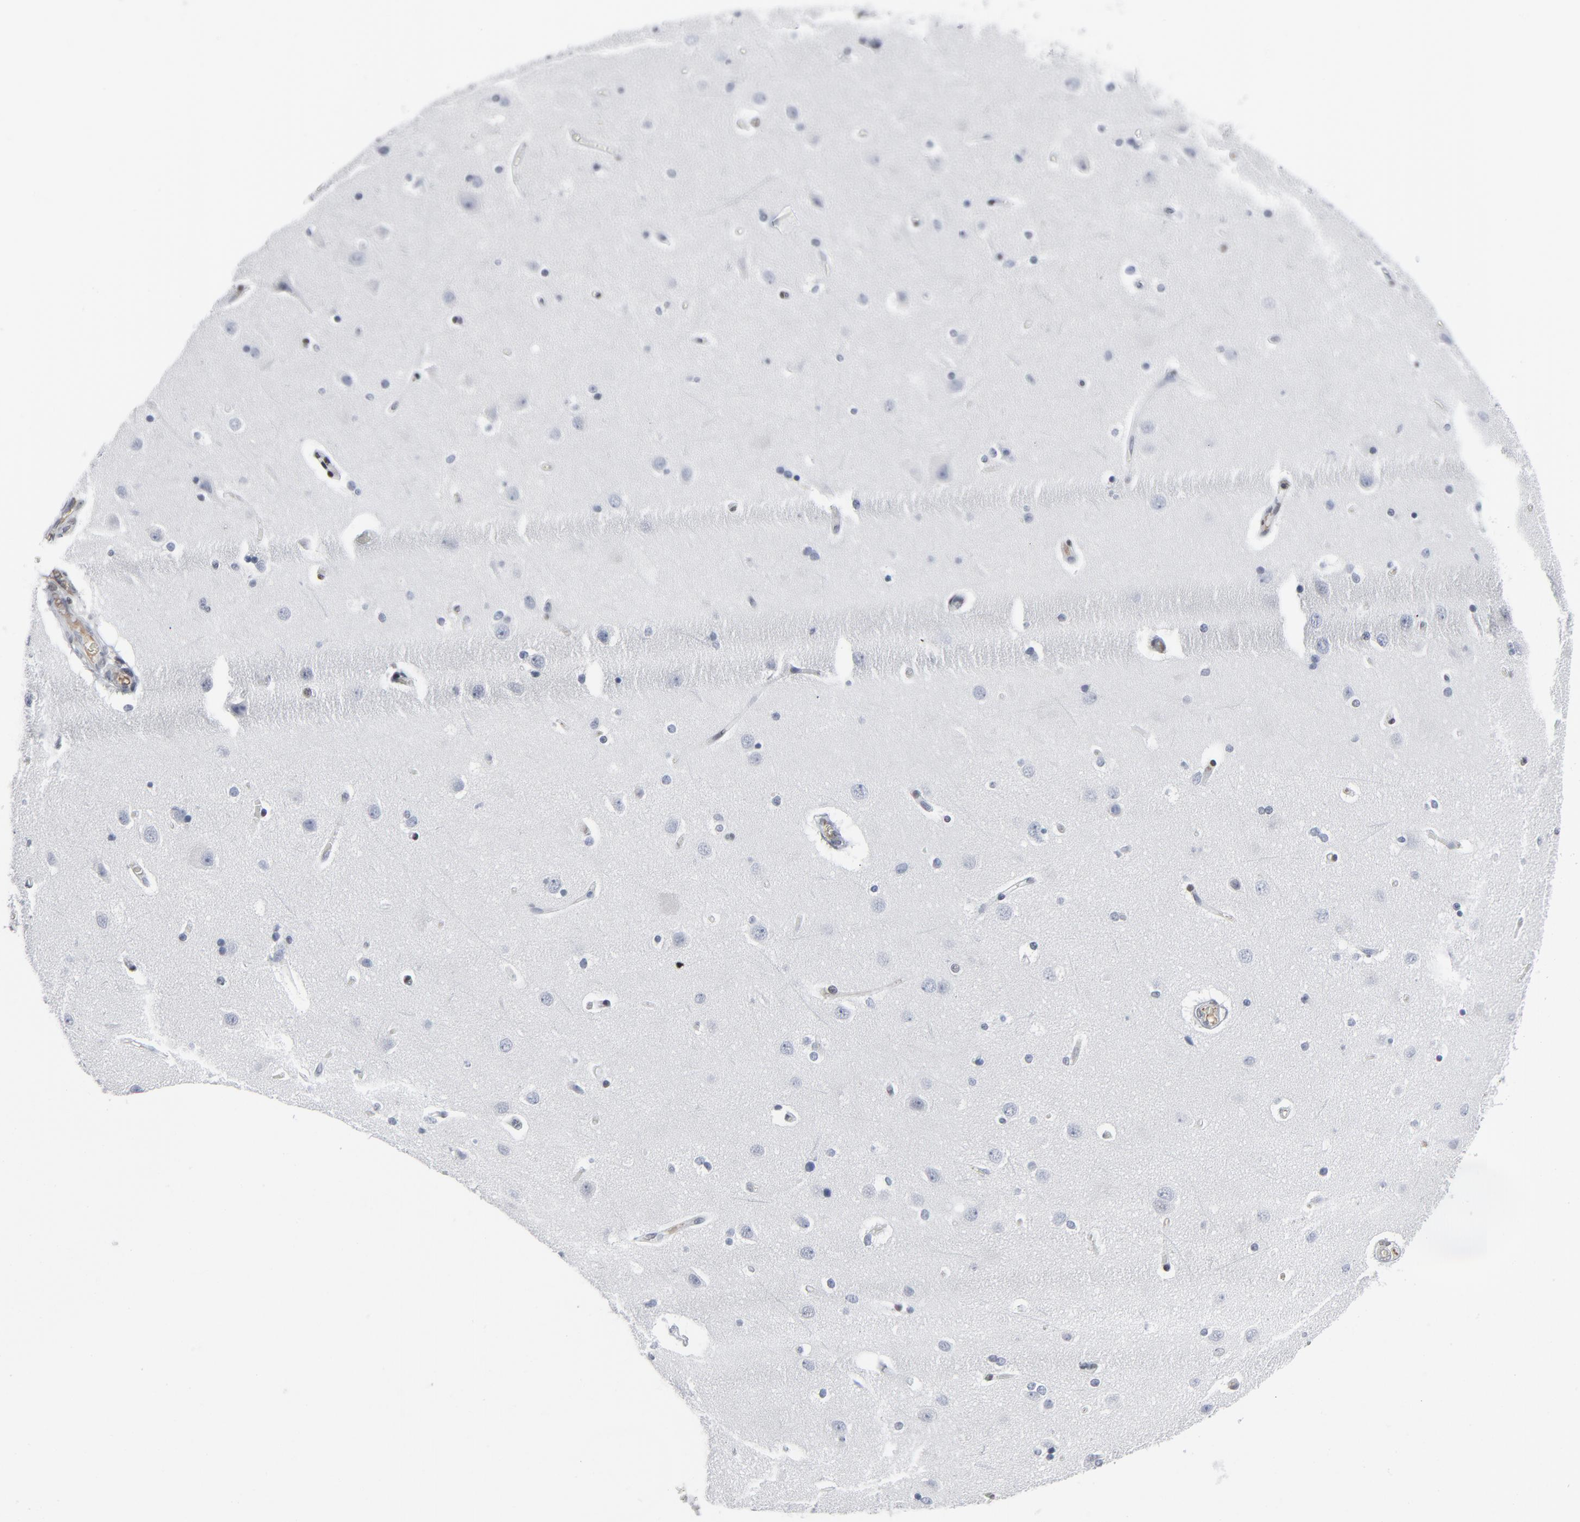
{"staining": {"intensity": "negative", "quantity": "none", "location": "none"}, "tissue": "cerebral cortex", "cell_type": "Endothelial cells", "image_type": "normal", "snomed": [{"axis": "morphology", "description": "Normal tissue, NOS"}, {"axis": "topography", "description": "Cerebral cortex"}], "caption": "Endothelial cells show no significant positivity in benign cerebral cortex. (Brightfield microscopy of DAB immunohistochemistry (IHC) at high magnification).", "gene": "ATF7", "patient": {"sex": "female", "age": 54}}